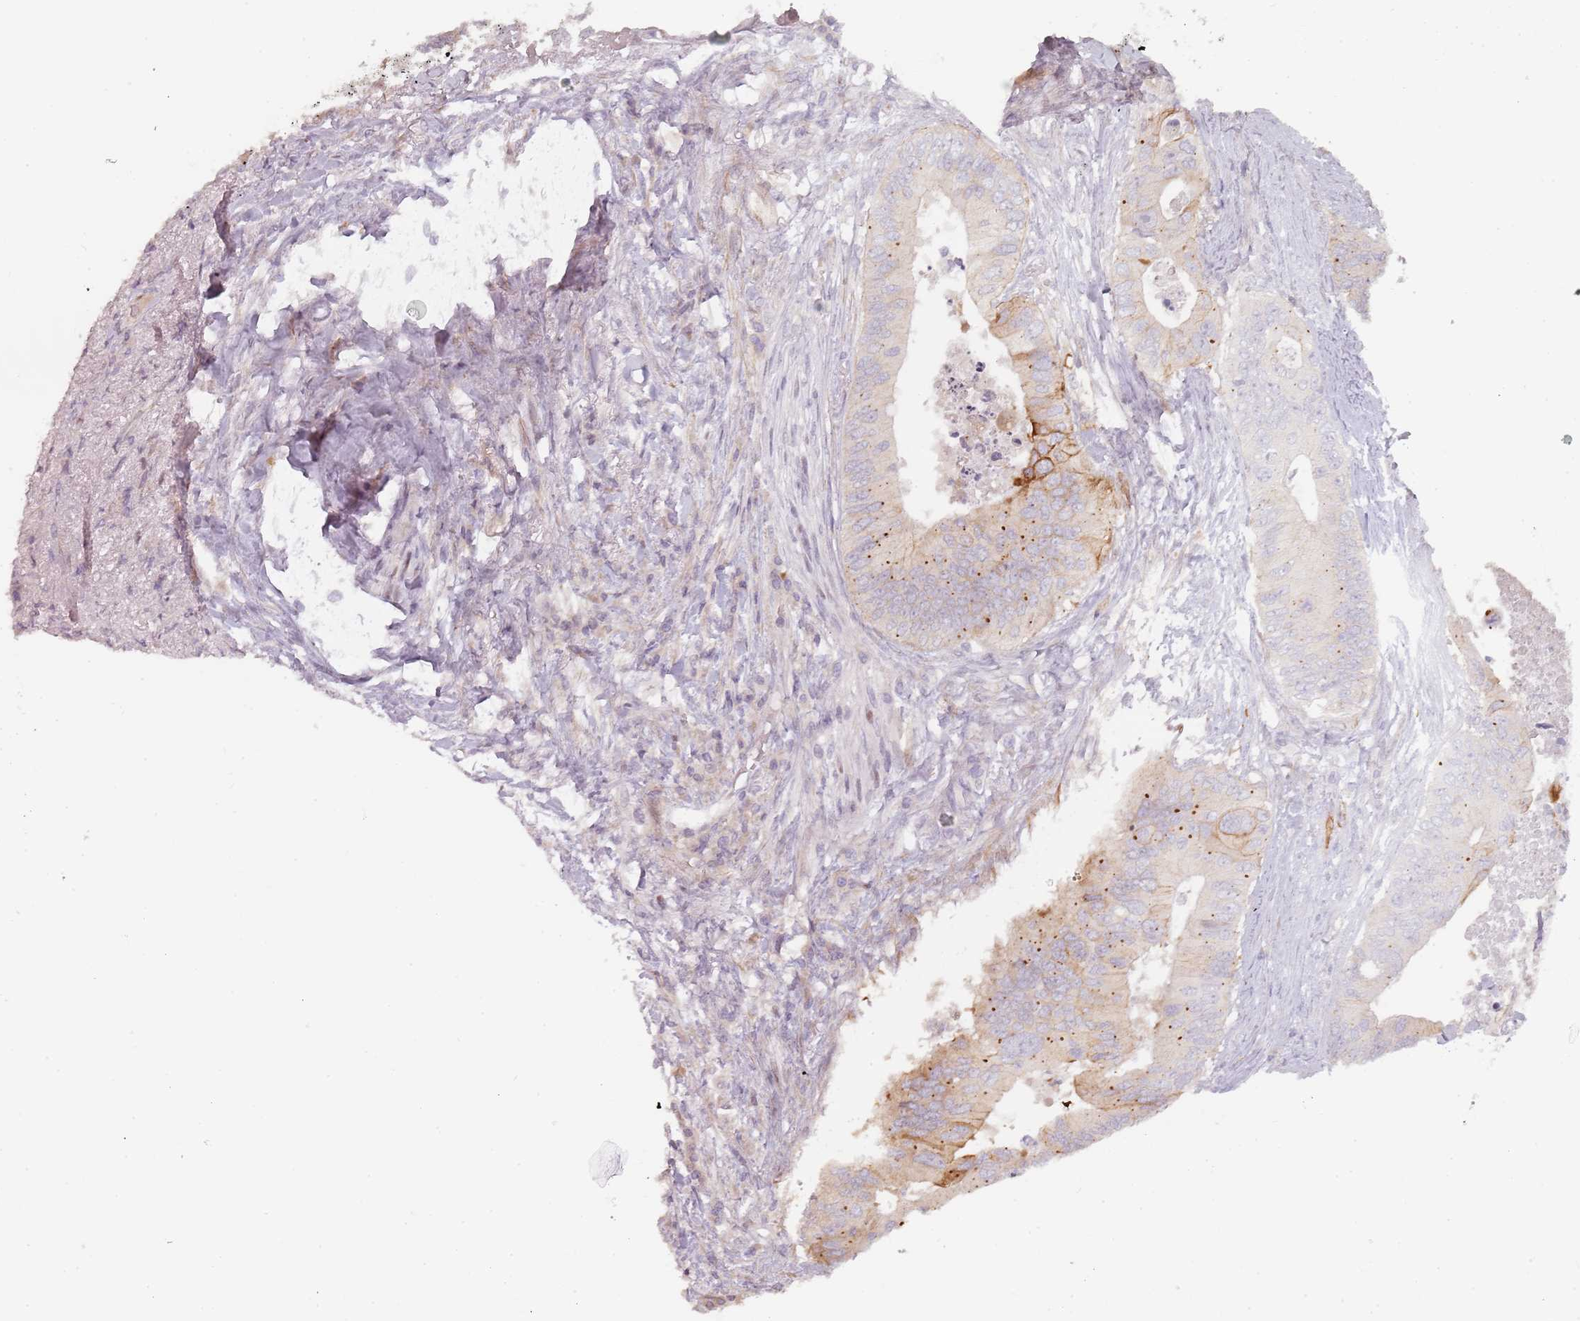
{"staining": {"intensity": "moderate", "quantity": "<25%", "location": "cytoplasmic/membranous"}, "tissue": "colorectal cancer", "cell_type": "Tumor cells", "image_type": "cancer", "snomed": [{"axis": "morphology", "description": "Adenocarcinoma, NOS"}, {"axis": "topography", "description": "Colon"}], "caption": "The micrograph exhibits immunohistochemical staining of colorectal cancer (adenocarcinoma). There is moderate cytoplasmic/membranous positivity is identified in about <25% of tumor cells. (brown staining indicates protein expression, while blue staining denotes nuclei).", "gene": "RPS6KA2", "patient": {"sex": "male", "age": 71}}